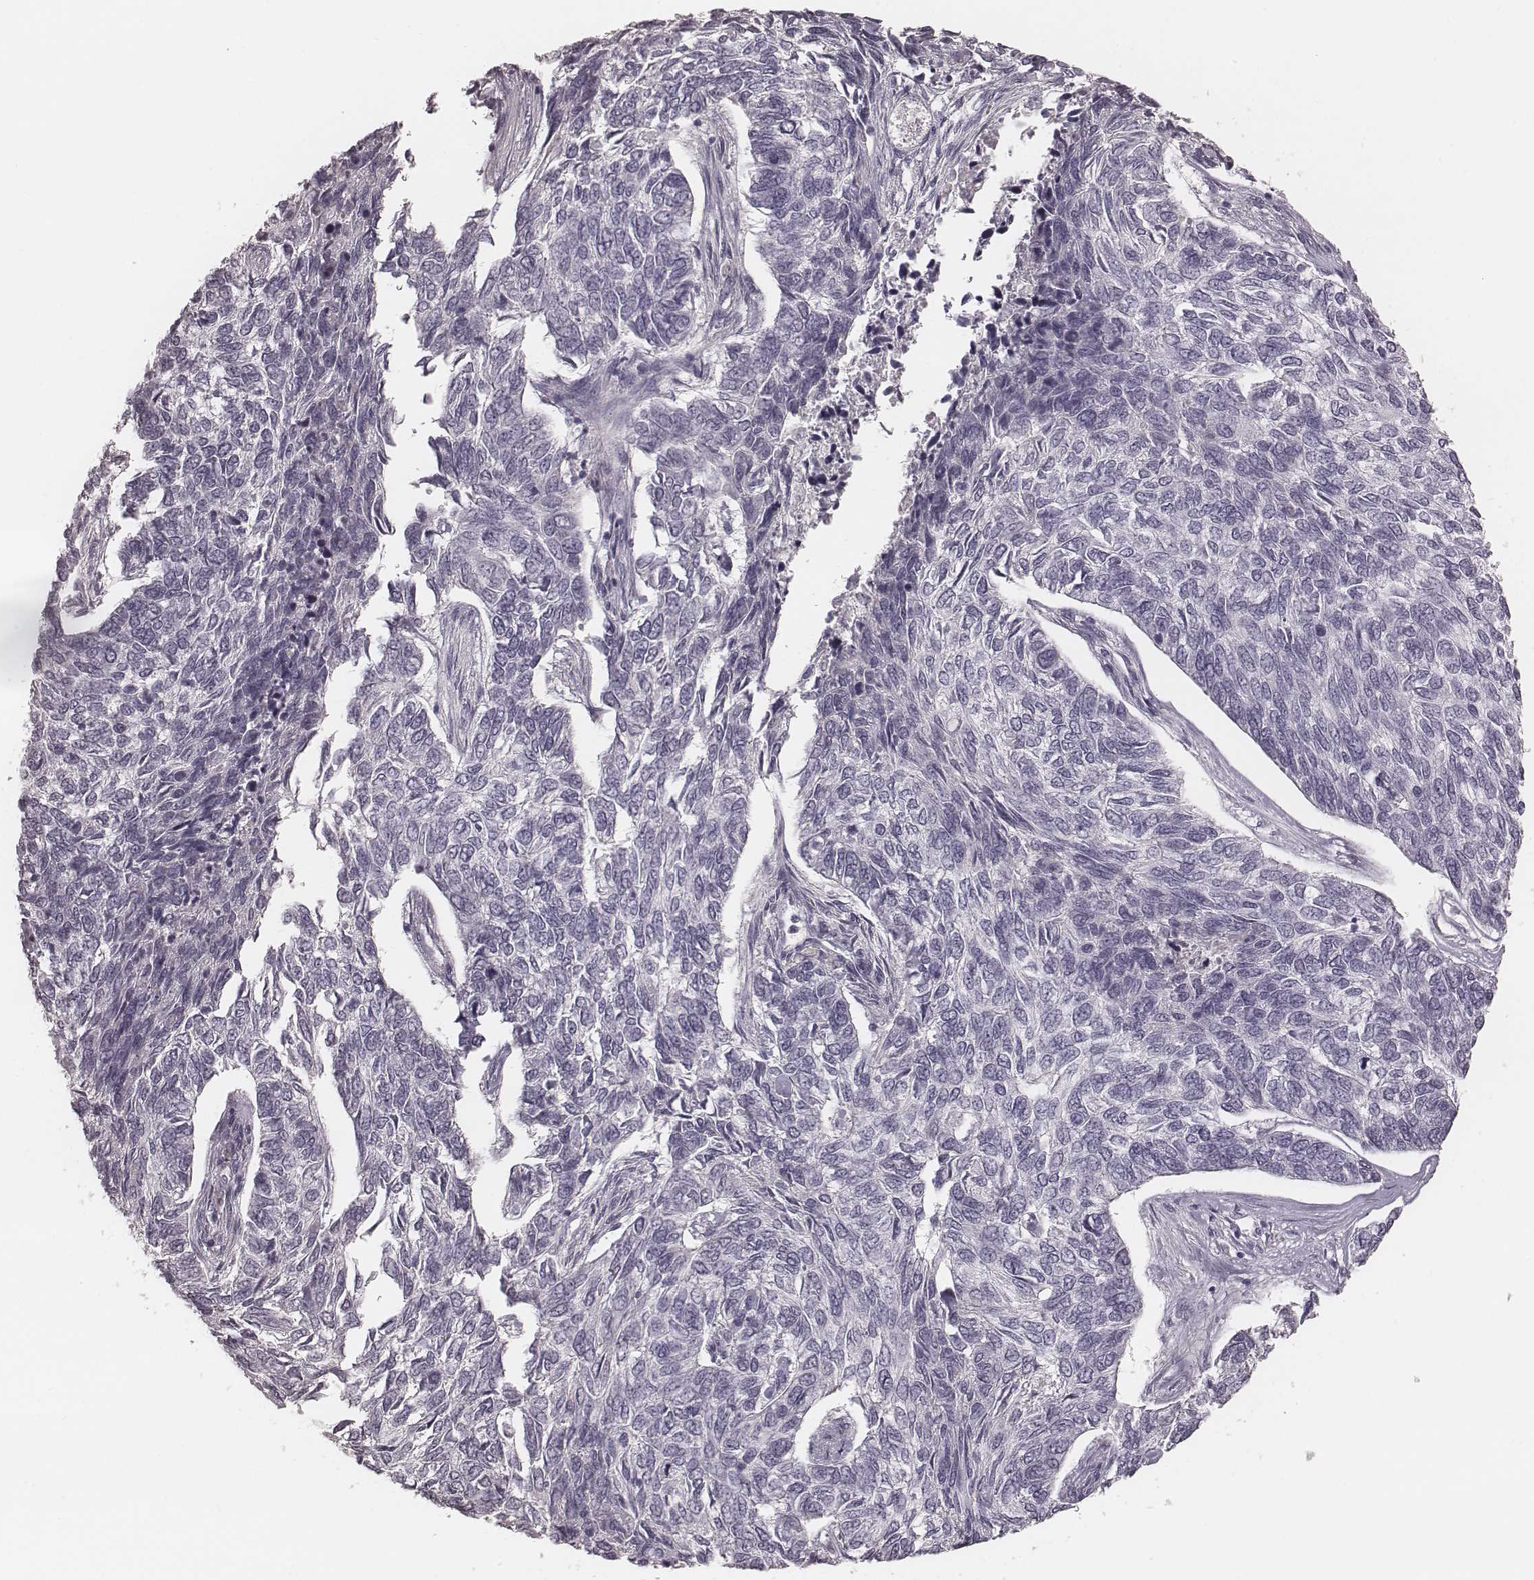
{"staining": {"intensity": "negative", "quantity": "none", "location": "none"}, "tissue": "skin cancer", "cell_type": "Tumor cells", "image_type": "cancer", "snomed": [{"axis": "morphology", "description": "Basal cell carcinoma"}, {"axis": "topography", "description": "Skin"}], "caption": "This is an IHC histopathology image of basal cell carcinoma (skin). There is no expression in tumor cells.", "gene": "SMIM24", "patient": {"sex": "female", "age": 65}}